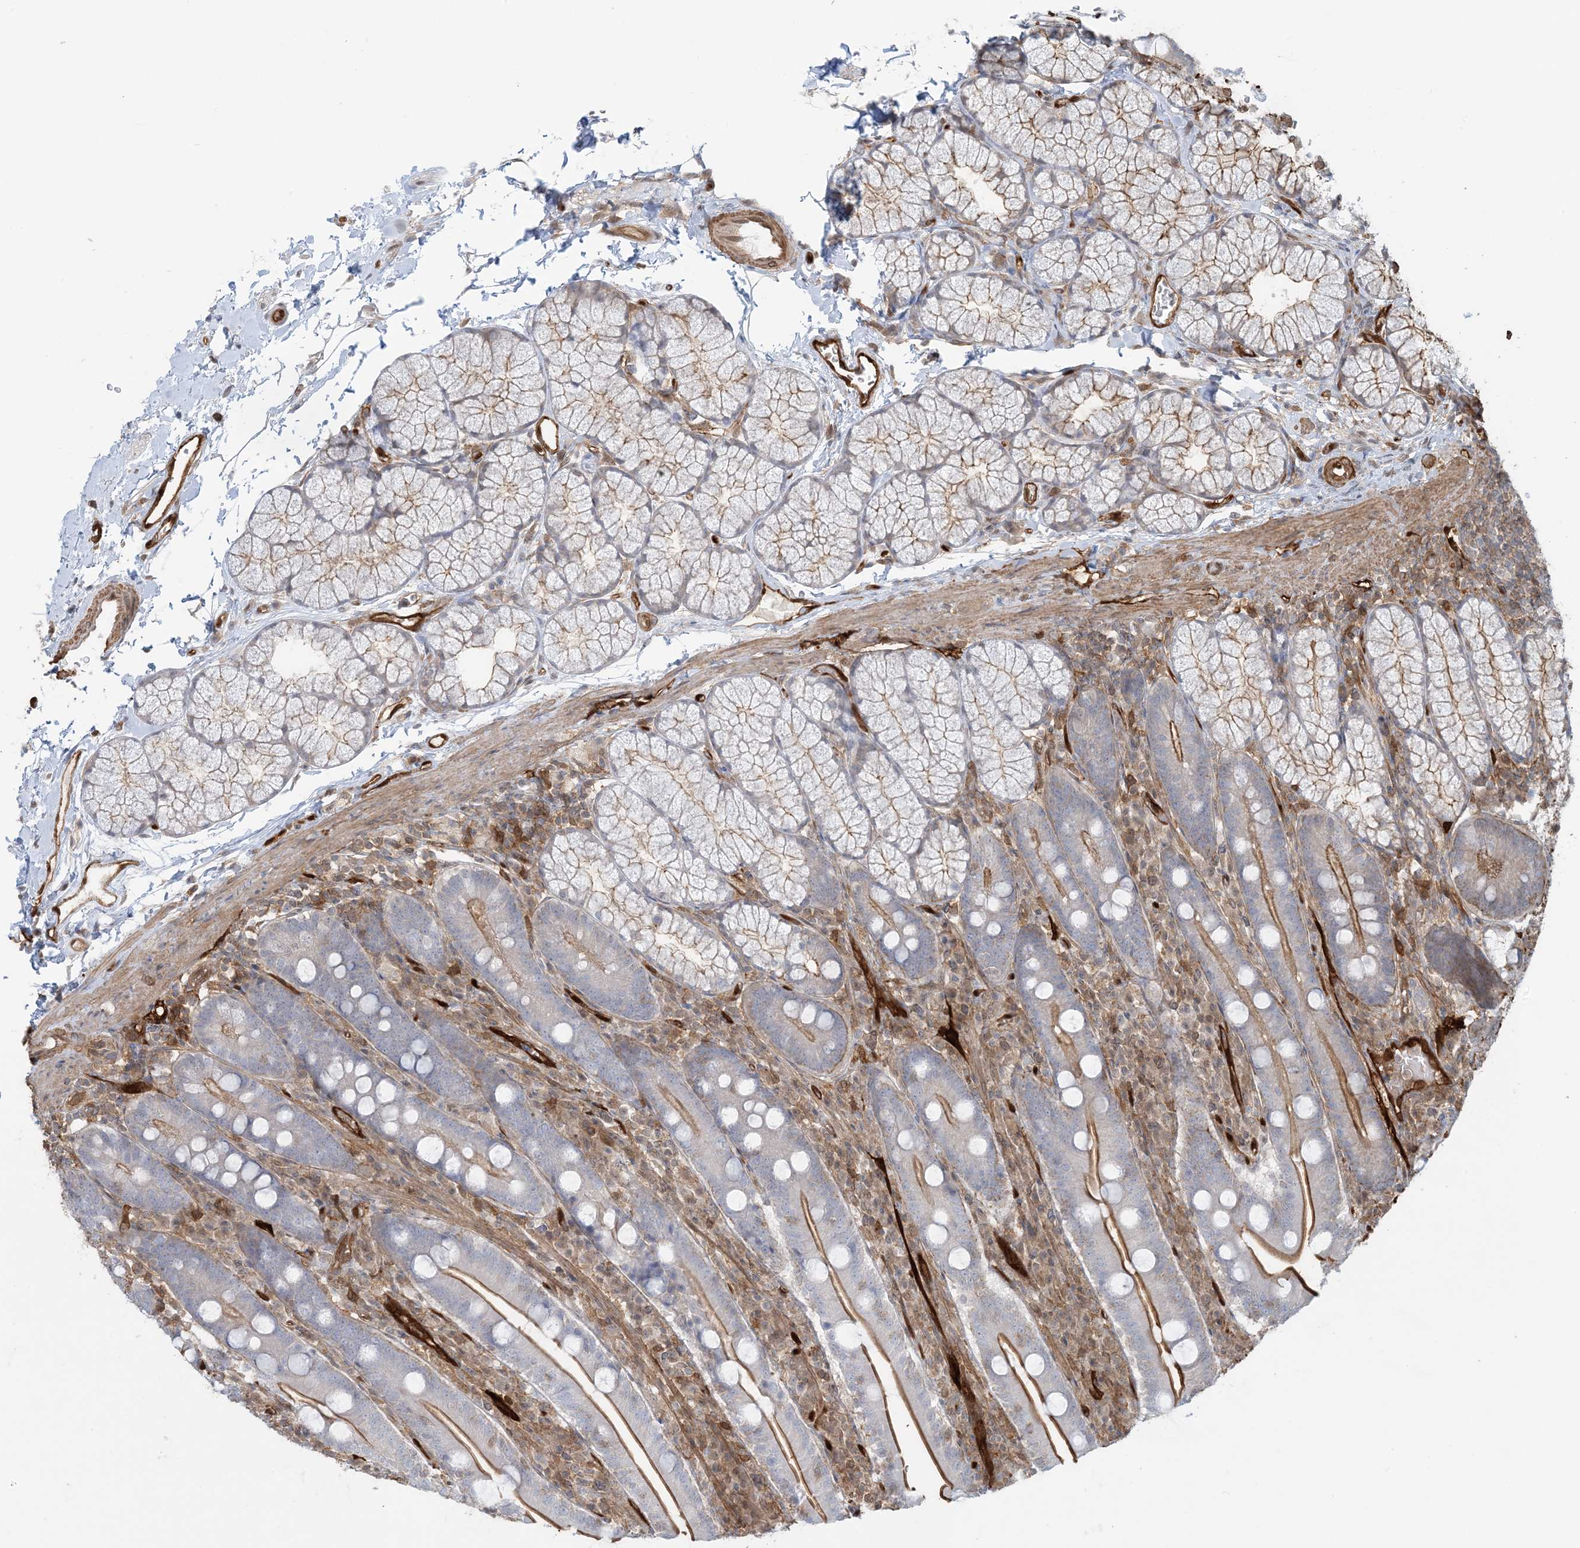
{"staining": {"intensity": "moderate", "quantity": ">75%", "location": "cytoplasmic/membranous"}, "tissue": "duodenum", "cell_type": "Glandular cells", "image_type": "normal", "snomed": [{"axis": "morphology", "description": "Normal tissue, NOS"}, {"axis": "topography", "description": "Duodenum"}], "caption": "This histopathology image shows IHC staining of benign duodenum, with medium moderate cytoplasmic/membranous expression in approximately >75% of glandular cells.", "gene": "PPM1F", "patient": {"sex": "male", "age": 35}}